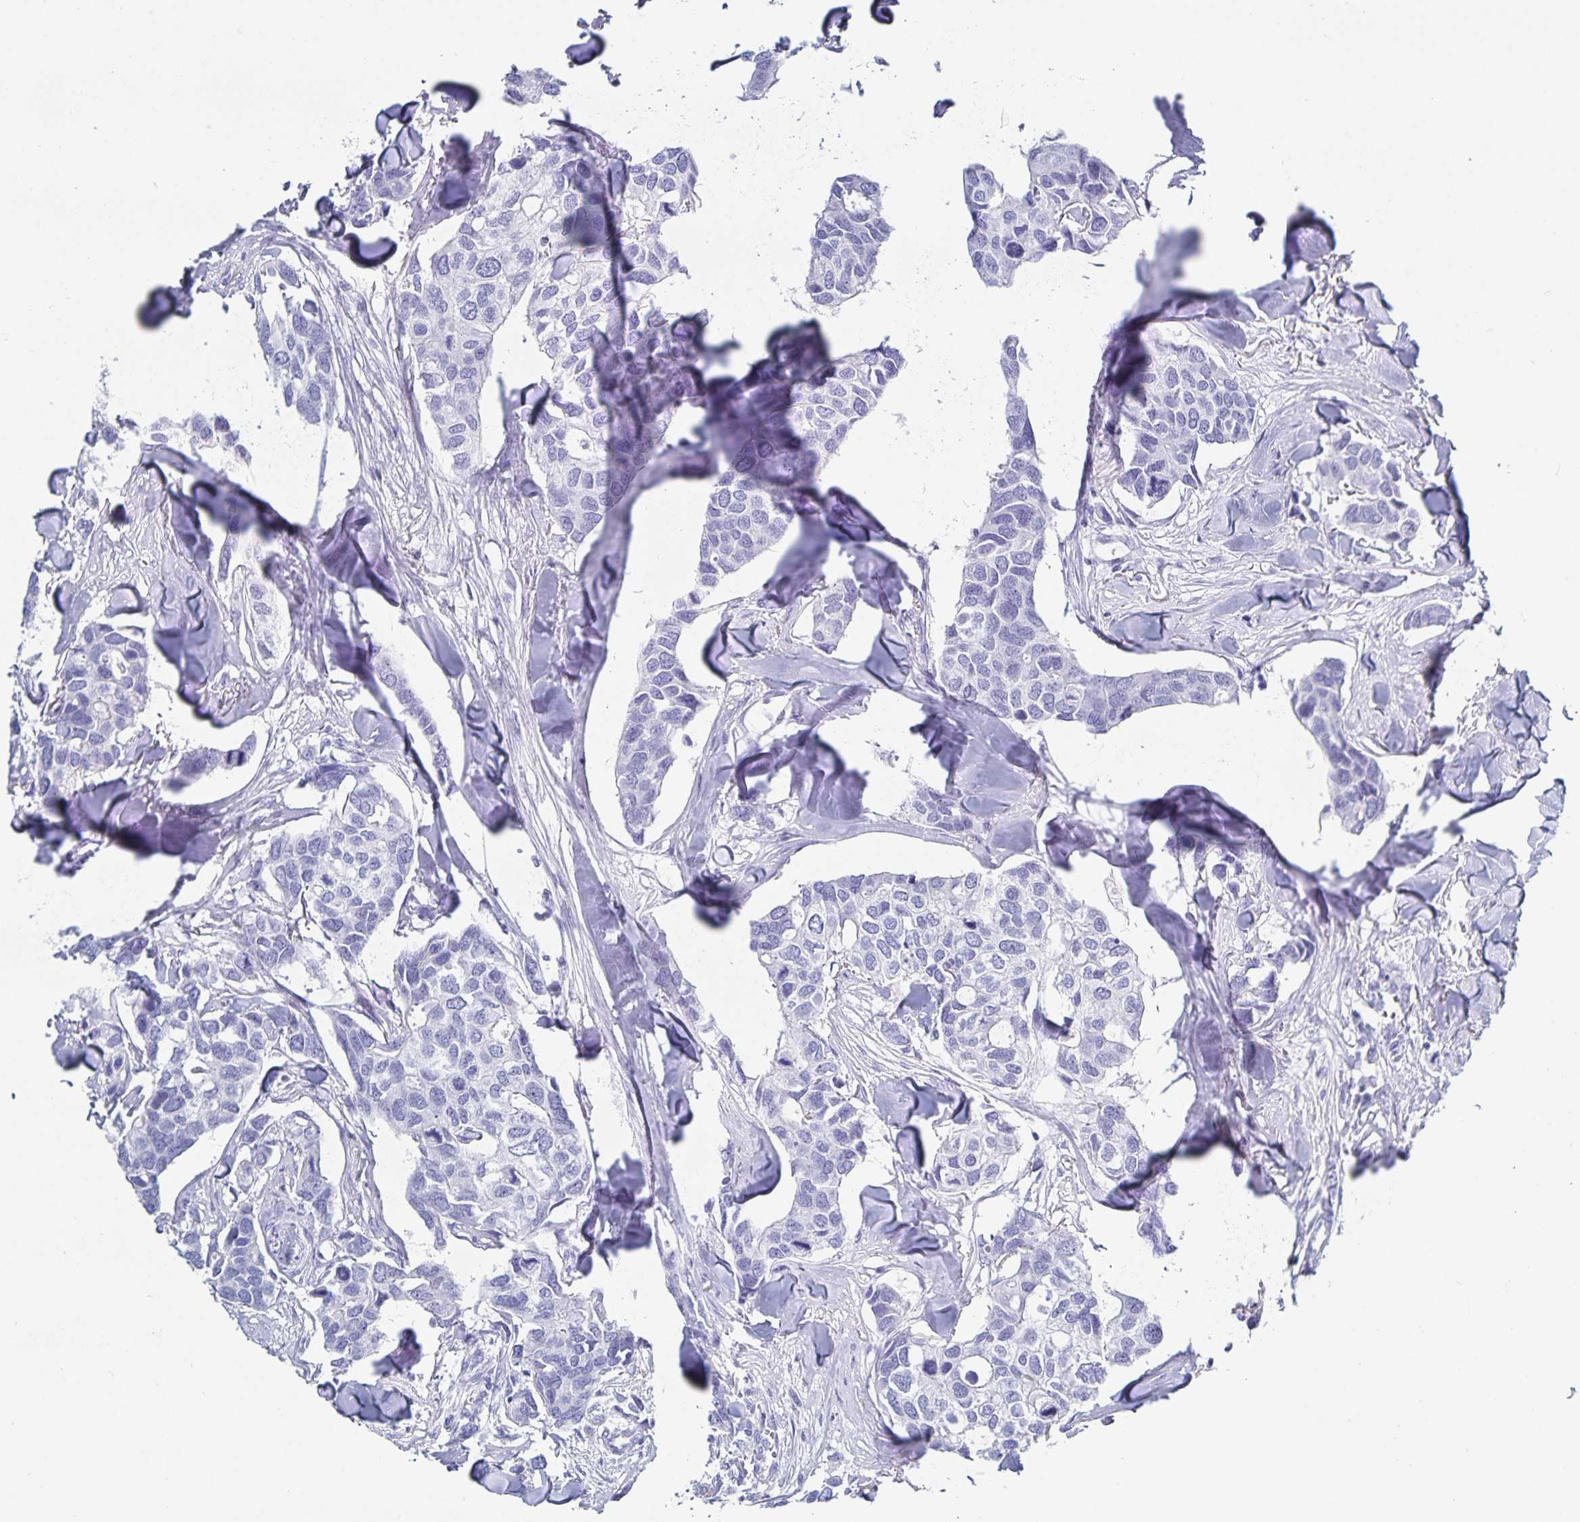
{"staining": {"intensity": "negative", "quantity": "none", "location": "none"}, "tissue": "breast cancer", "cell_type": "Tumor cells", "image_type": "cancer", "snomed": [{"axis": "morphology", "description": "Duct carcinoma"}, {"axis": "topography", "description": "Breast"}], "caption": "Human breast cancer stained for a protein using immunohistochemistry shows no staining in tumor cells.", "gene": "C19orf73", "patient": {"sex": "female", "age": 83}}